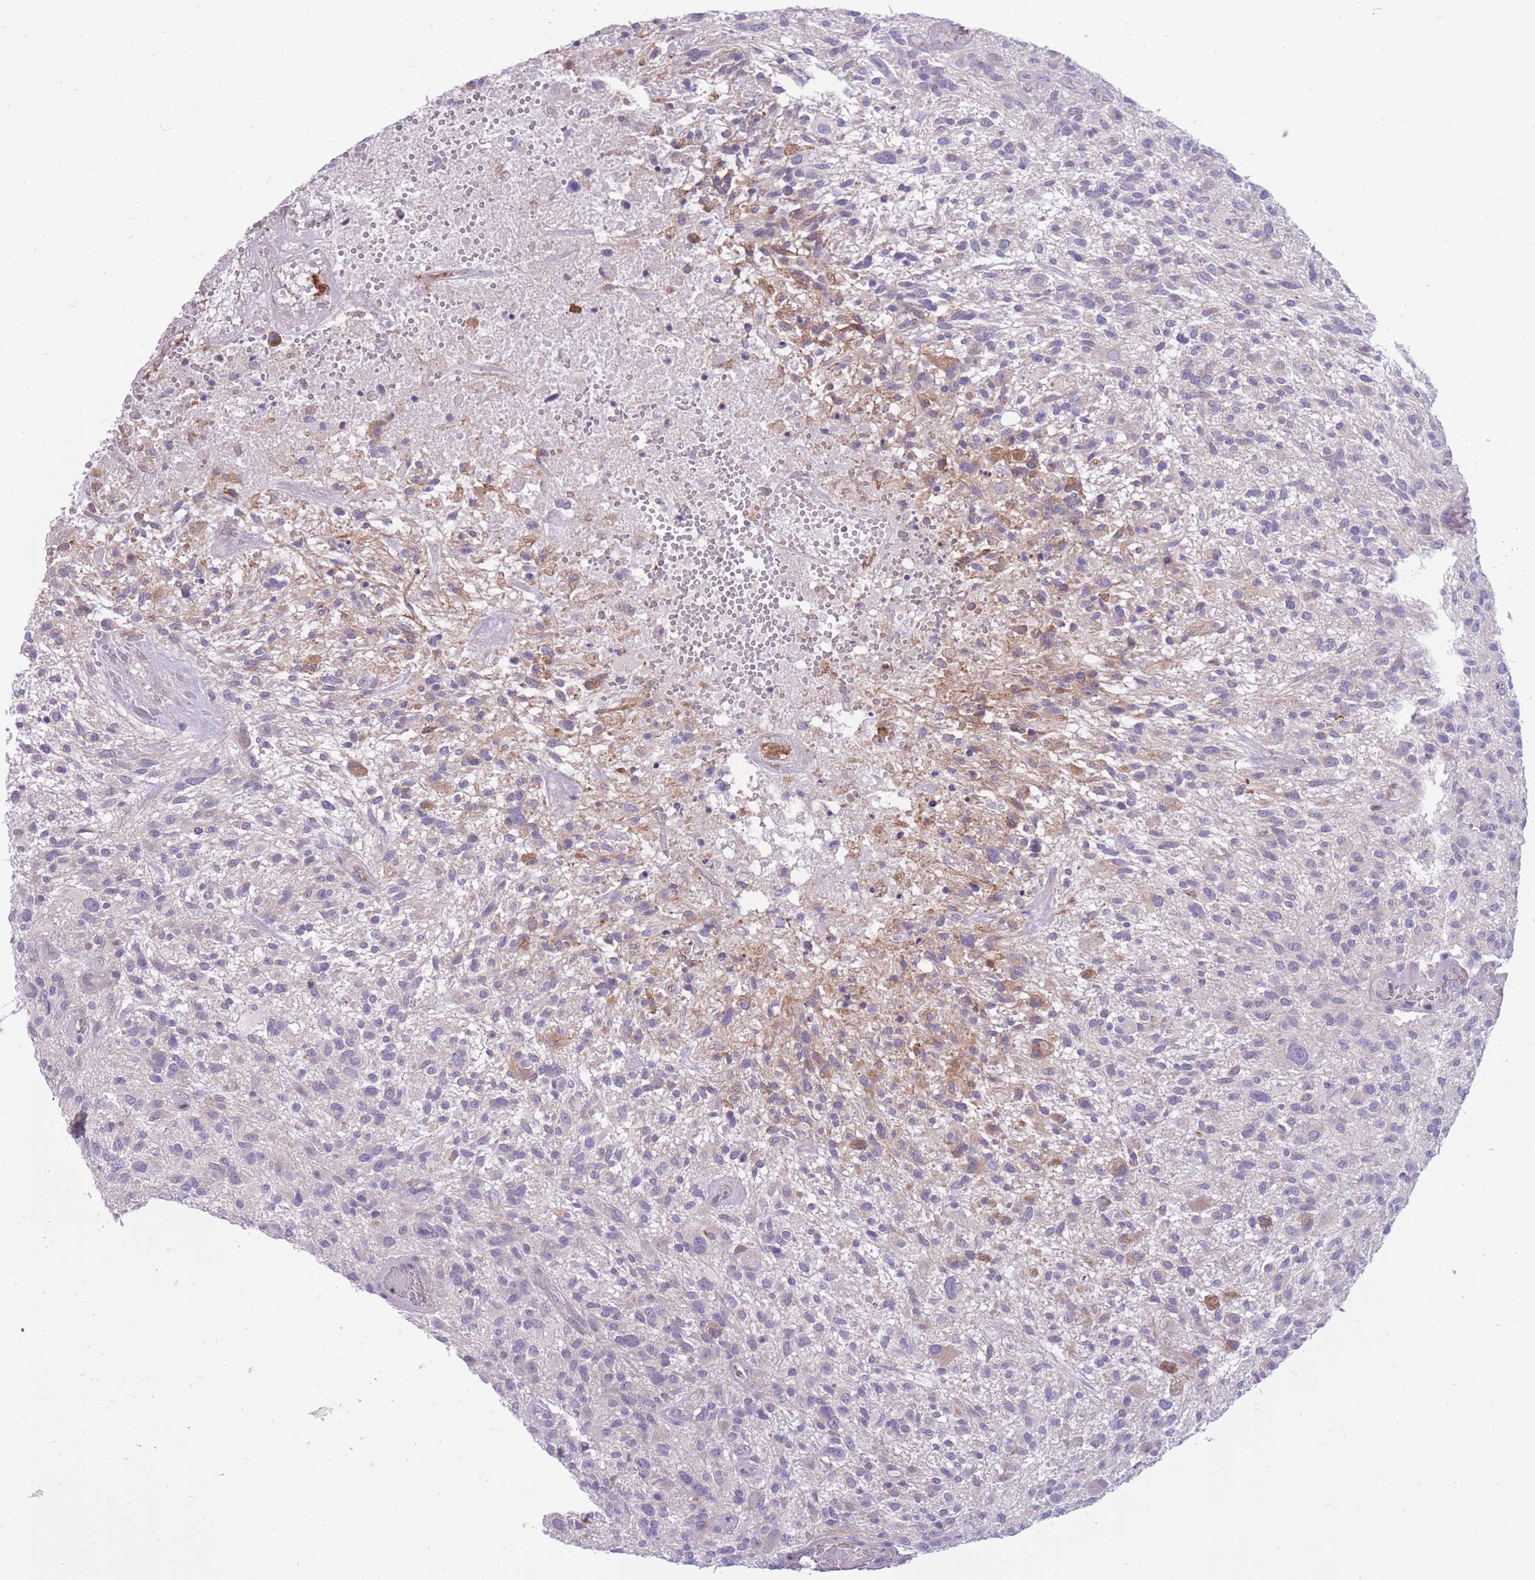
{"staining": {"intensity": "weak", "quantity": "<25%", "location": "cytoplasmic/membranous"}, "tissue": "glioma", "cell_type": "Tumor cells", "image_type": "cancer", "snomed": [{"axis": "morphology", "description": "Glioma, malignant, High grade"}, {"axis": "topography", "description": "Brain"}], "caption": "The histopathology image reveals no staining of tumor cells in malignant glioma (high-grade).", "gene": "RGS11", "patient": {"sex": "male", "age": 47}}